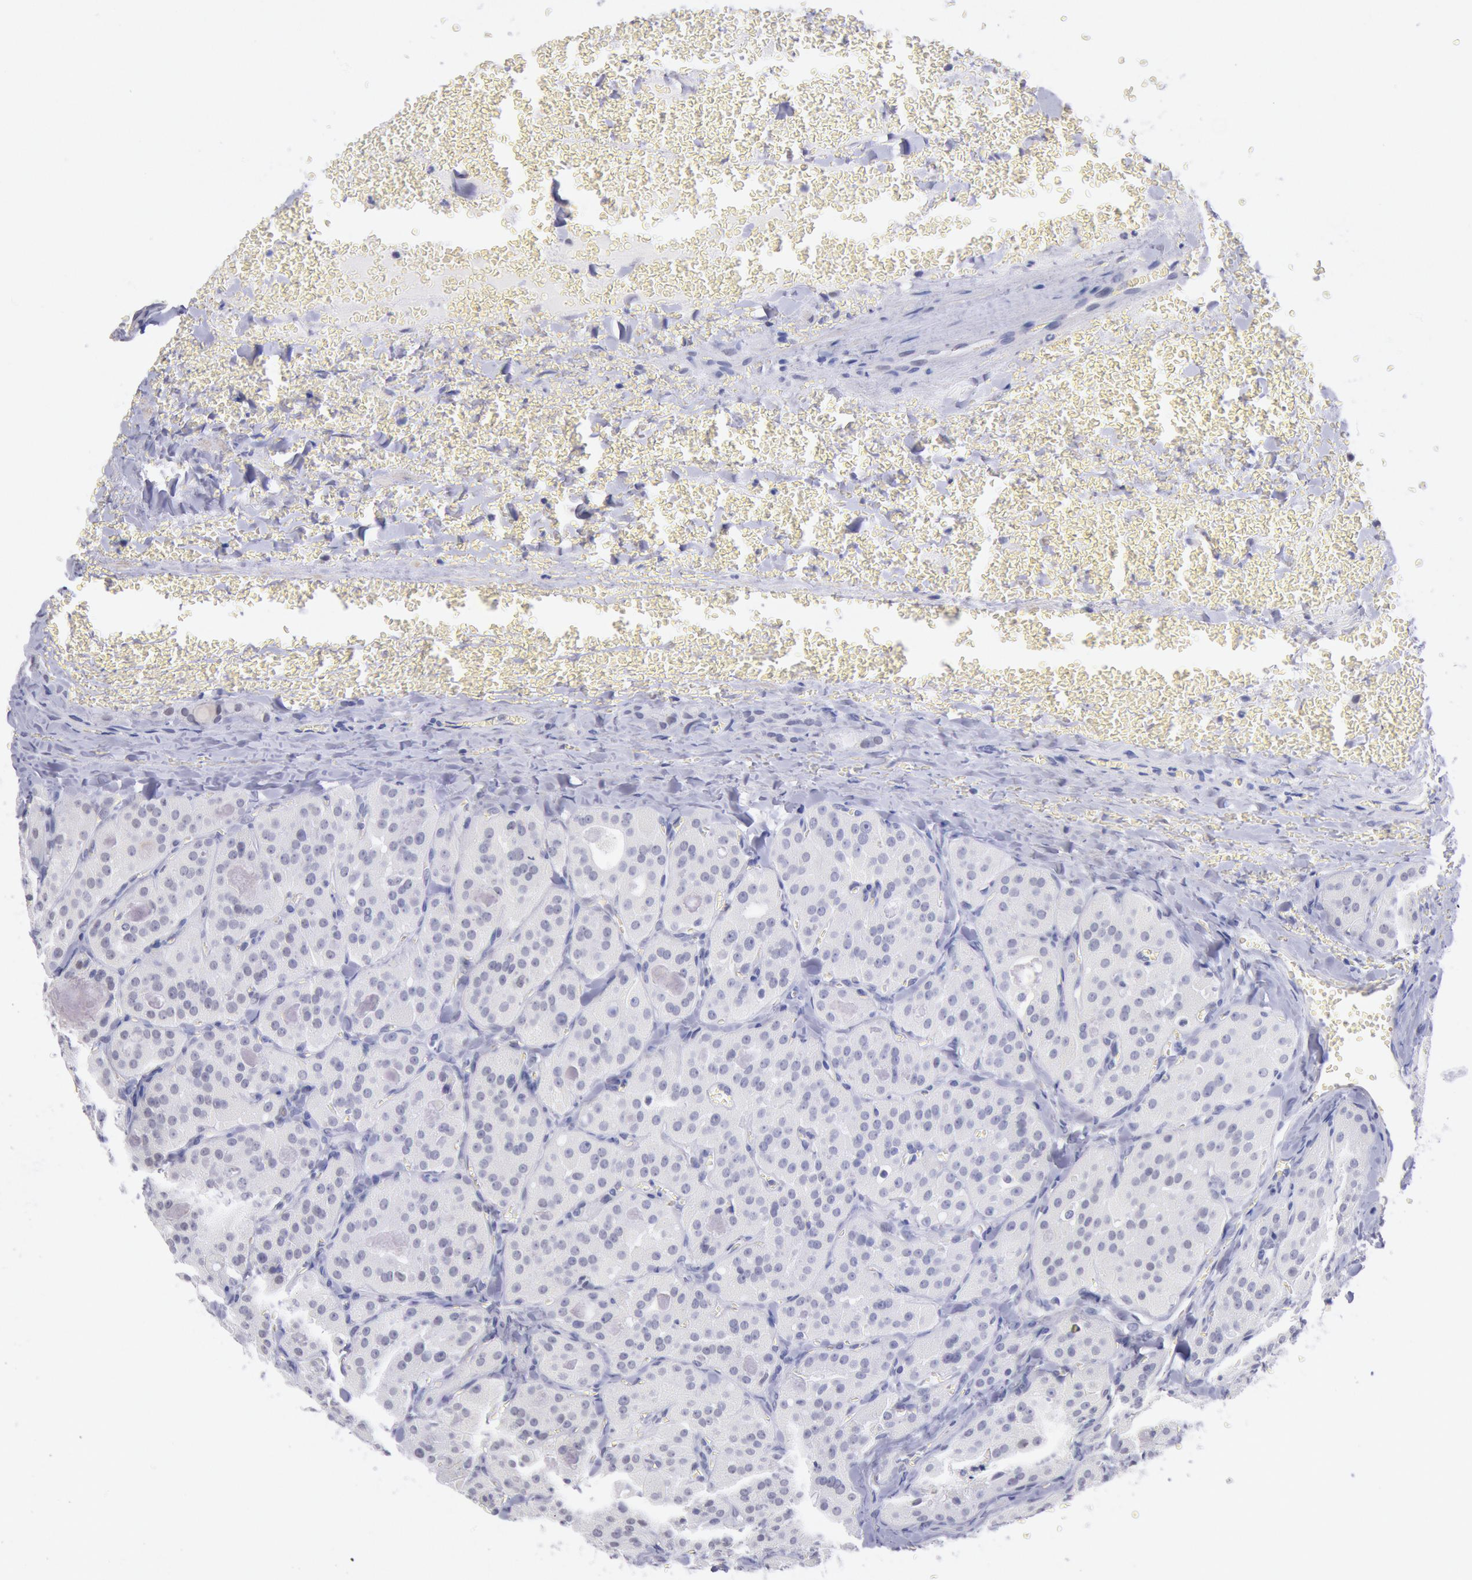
{"staining": {"intensity": "negative", "quantity": "none", "location": "none"}, "tissue": "thyroid cancer", "cell_type": "Tumor cells", "image_type": "cancer", "snomed": [{"axis": "morphology", "description": "Carcinoma, NOS"}, {"axis": "topography", "description": "Thyroid gland"}], "caption": "Thyroid cancer (carcinoma) stained for a protein using IHC reveals no staining tumor cells.", "gene": "MYH7", "patient": {"sex": "male", "age": 76}}